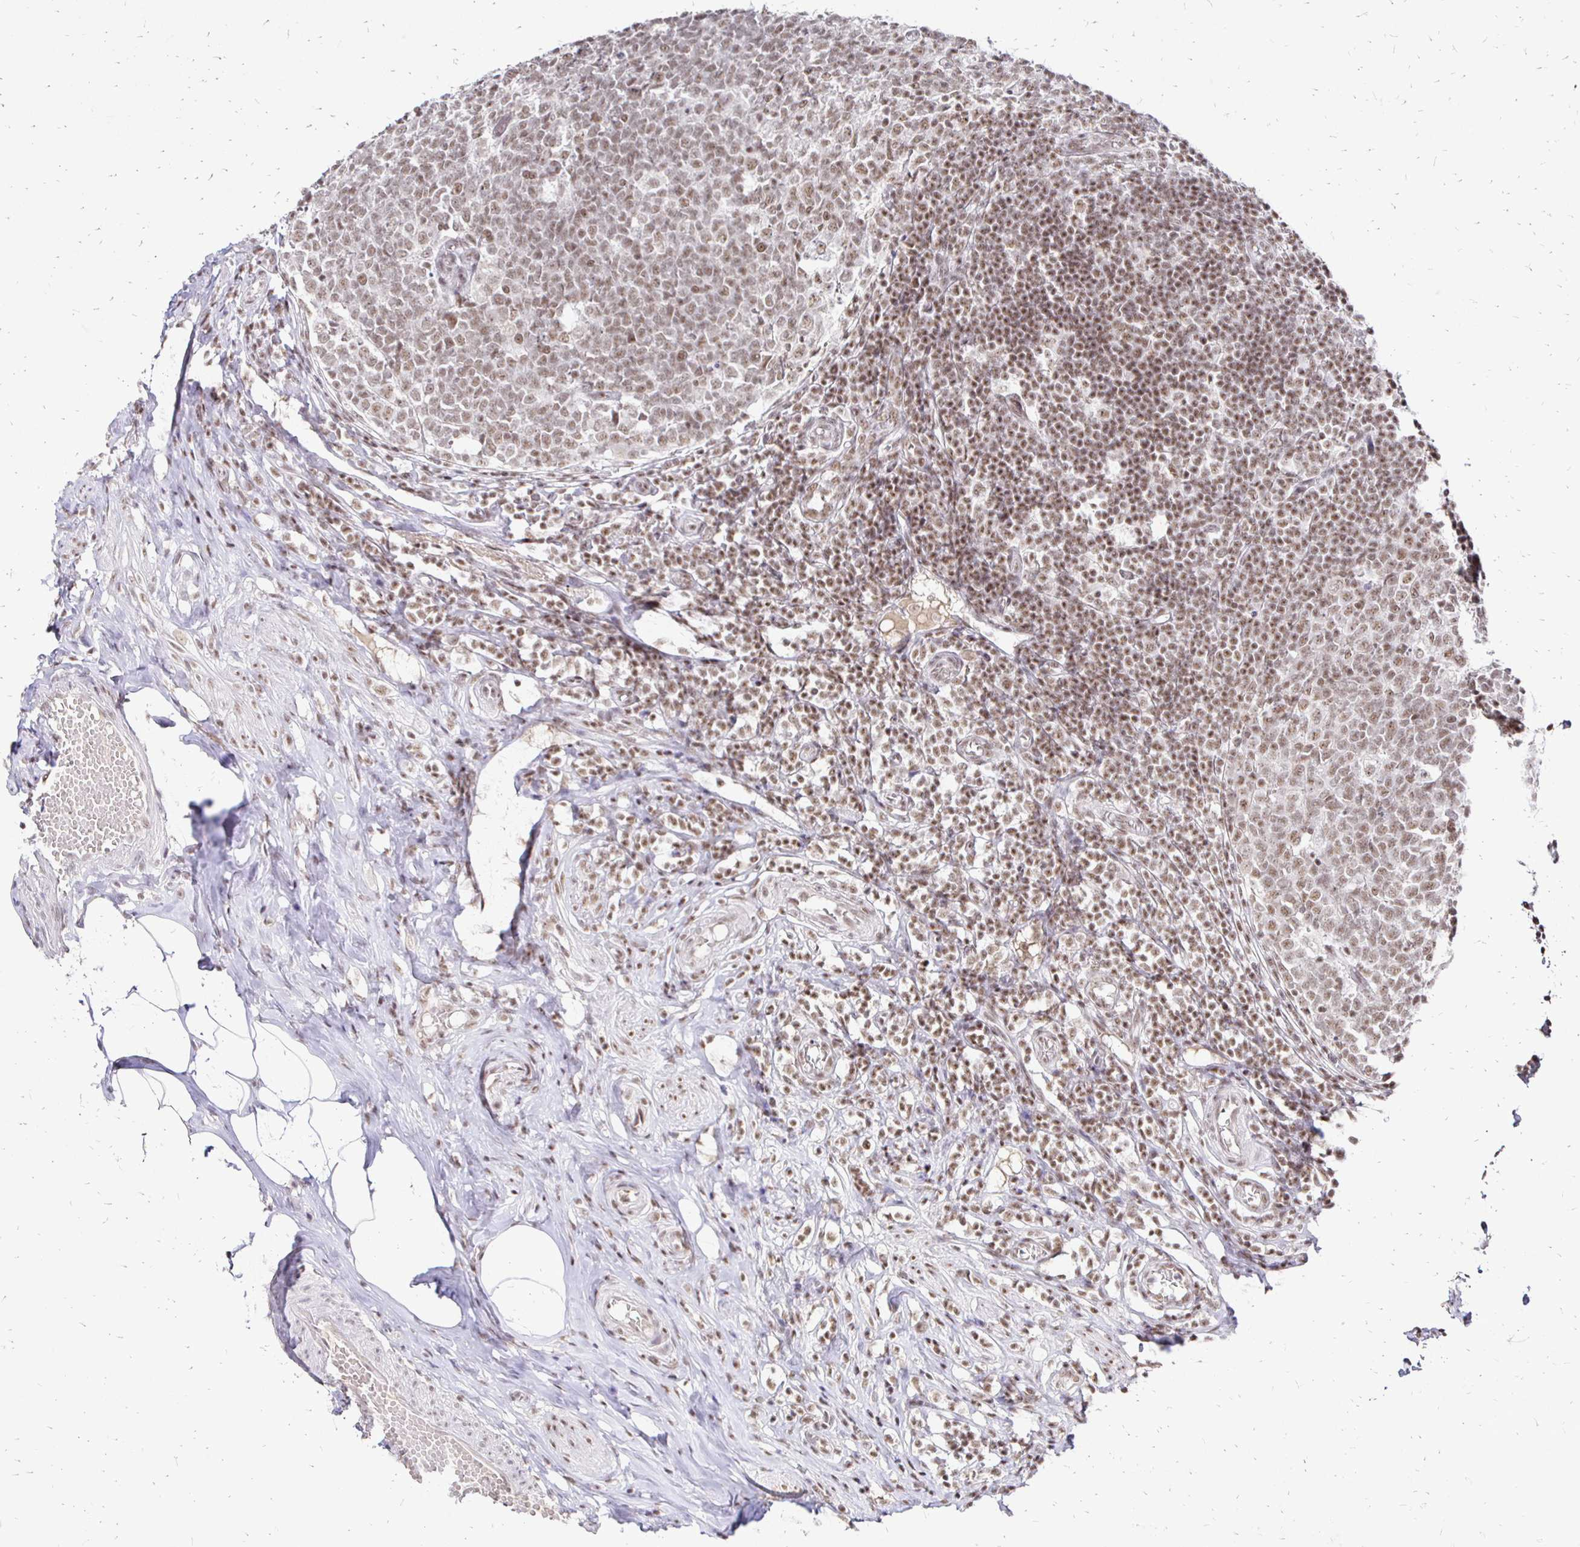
{"staining": {"intensity": "weak", "quantity": ">75%", "location": "nuclear"}, "tissue": "appendix", "cell_type": "Glandular cells", "image_type": "normal", "snomed": [{"axis": "morphology", "description": "Normal tissue, NOS"}, {"axis": "topography", "description": "Appendix"}], "caption": "Glandular cells display low levels of weak nuclear expression in about >75% of cells in benign human appendix.", "gene": "SIN3A", "patient": {"sex": "male", "age": 18}}